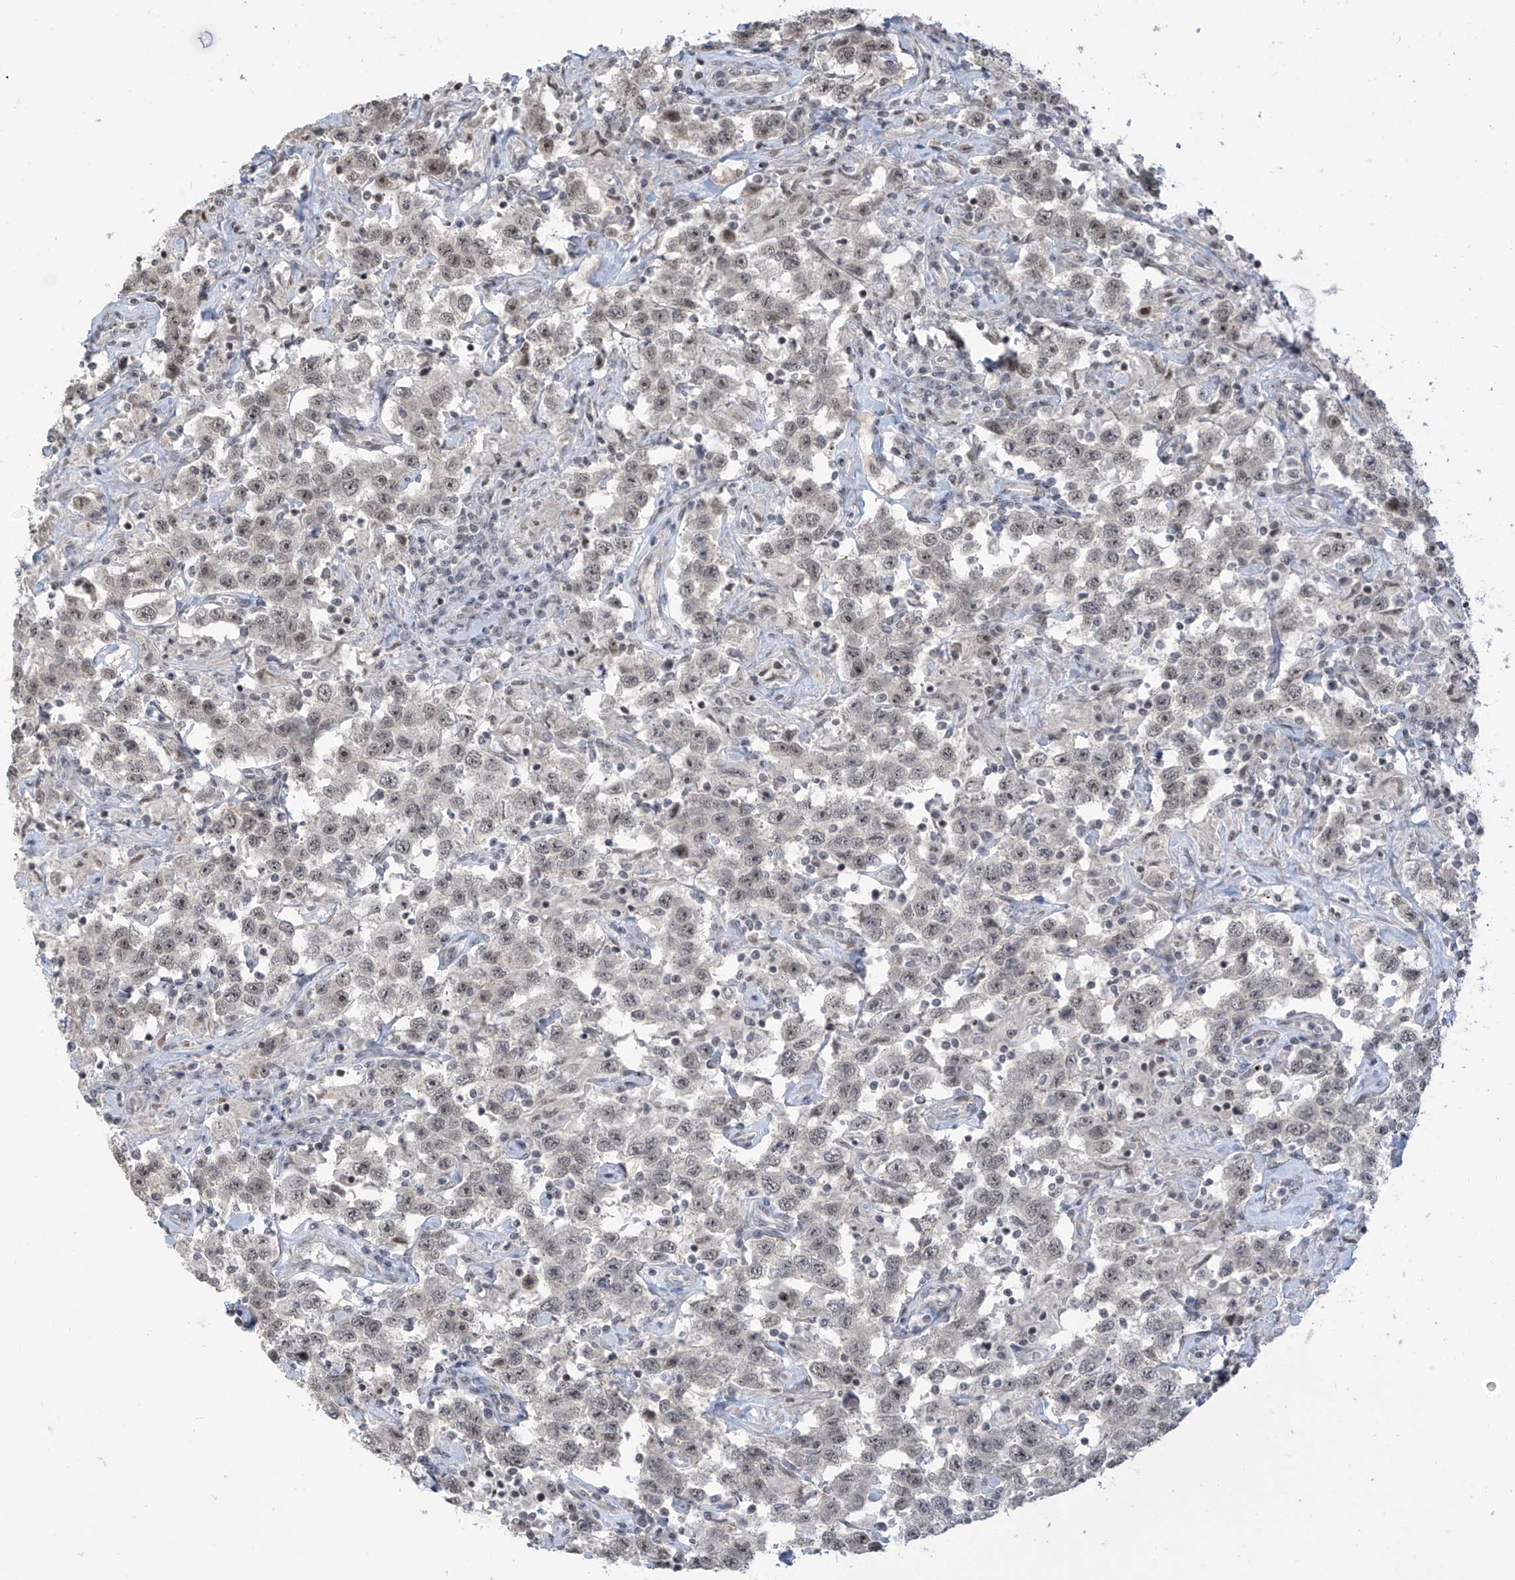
{"staining": {"intensity": "weak", "quantity": "<25%", "location": "nuclear"}, "tissue": "testis cancer", "cell_type": "Tumor cells", "image_type": "cancer", "snomed": [{"axis": "morphology", "description": "Seminoma, NOS"}, {"axis": "topography", "description": "Testis"}], "caption": "This is an immunohistochemistry (IHC) micrograph of human testis cancer. There is no positivity in tumor cells.", "gene": "METAP1D", "patient": {"sex": "male", "age": 41}}